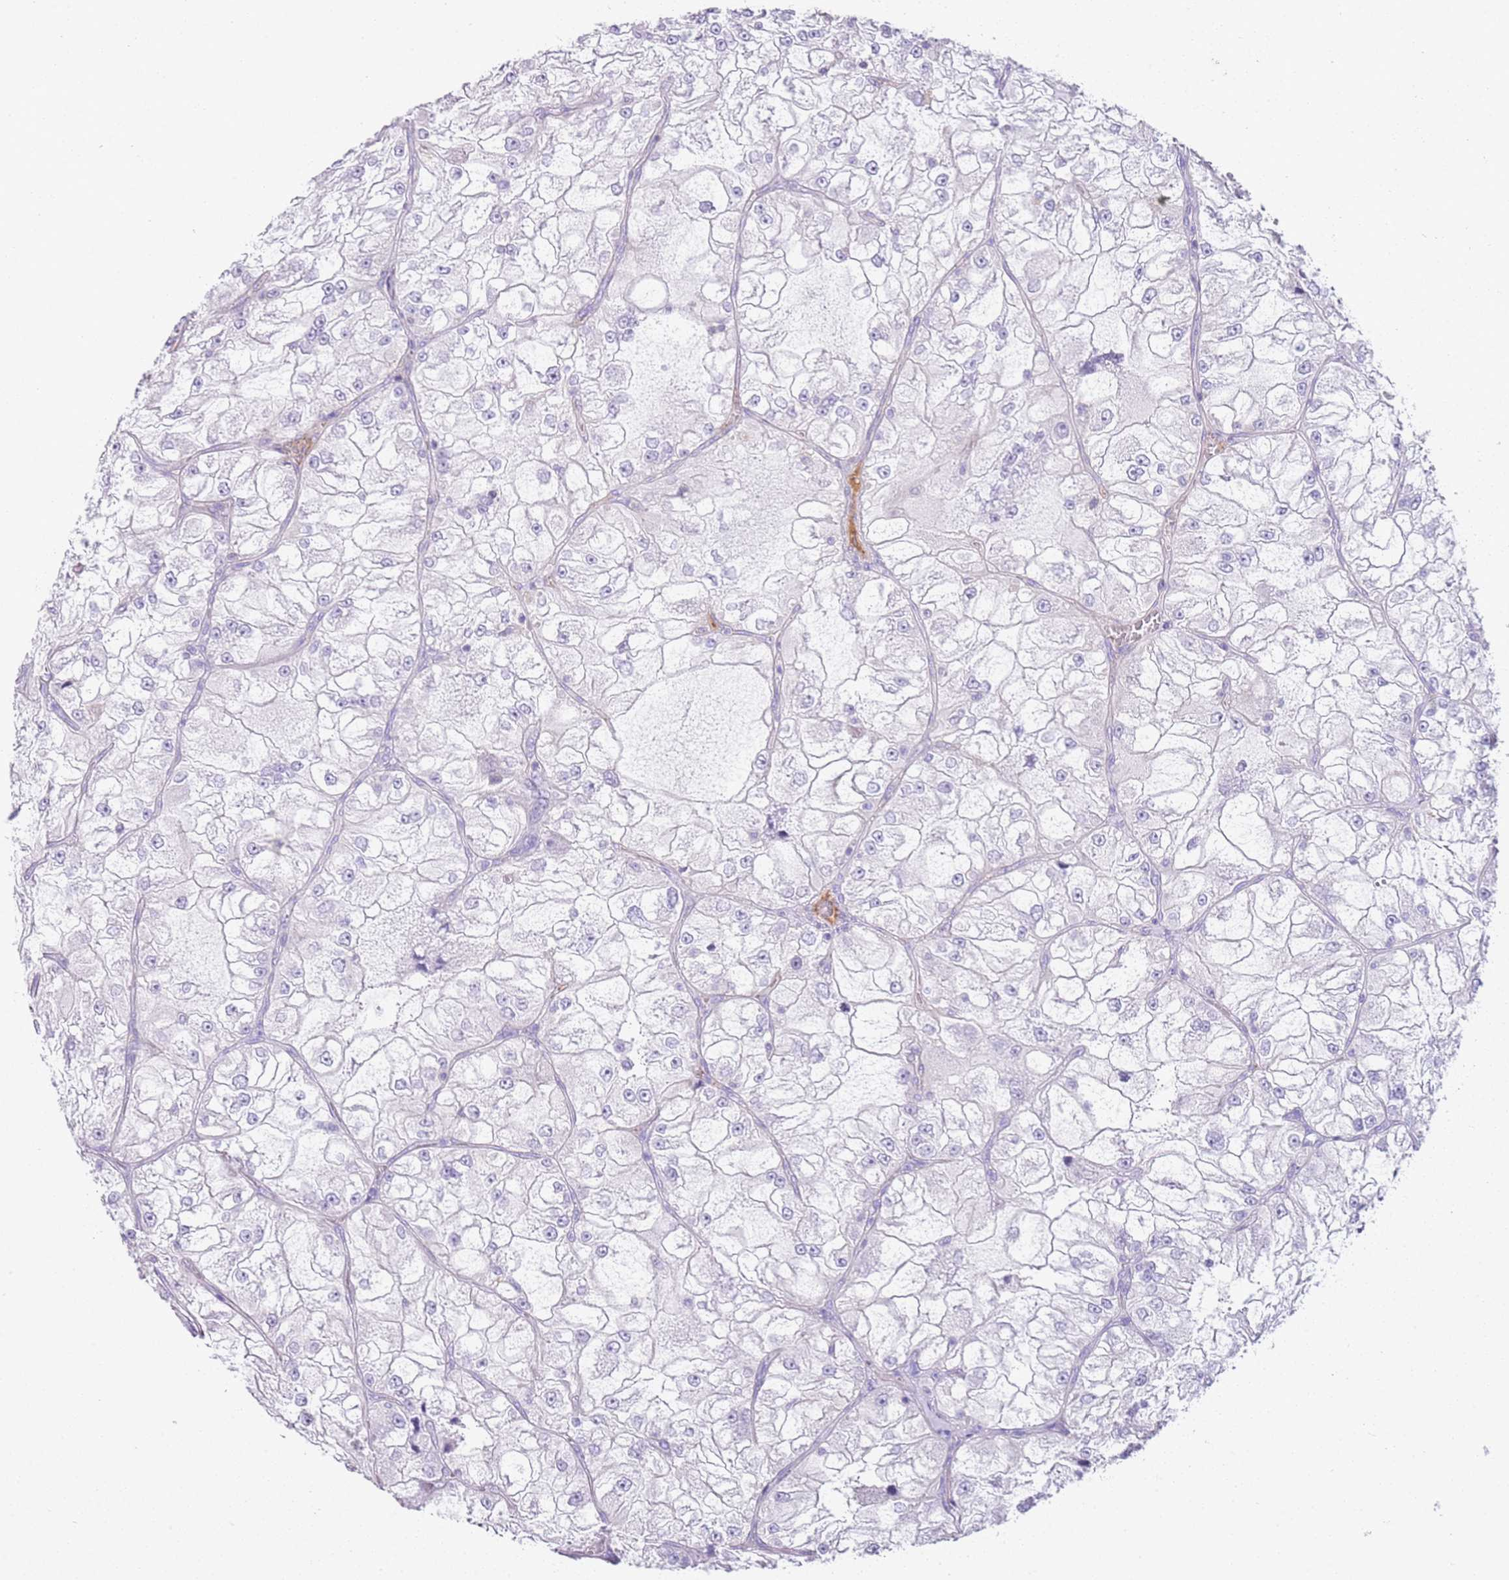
{"staining": {"intensity": "negative", "quantity": "none", "location": "none"}, "tissue": "renal cancer", "cell_type": "Tumor cells", "image_type": "cancer", "snomed": [{"axis": "morphology", "description": "Adenocarcinoma, NOS"}, {"axis": "topography", "description": "Kidney"}], "caption": "IHC micrograph of neoplastic tissue: renal cancer (adenocarcinoma) stained with DAB demonstrates no significant protein staining in tumor cells.", "gene": "IGKV3D-11", "patient": {"sex": "female", "age": 72}}